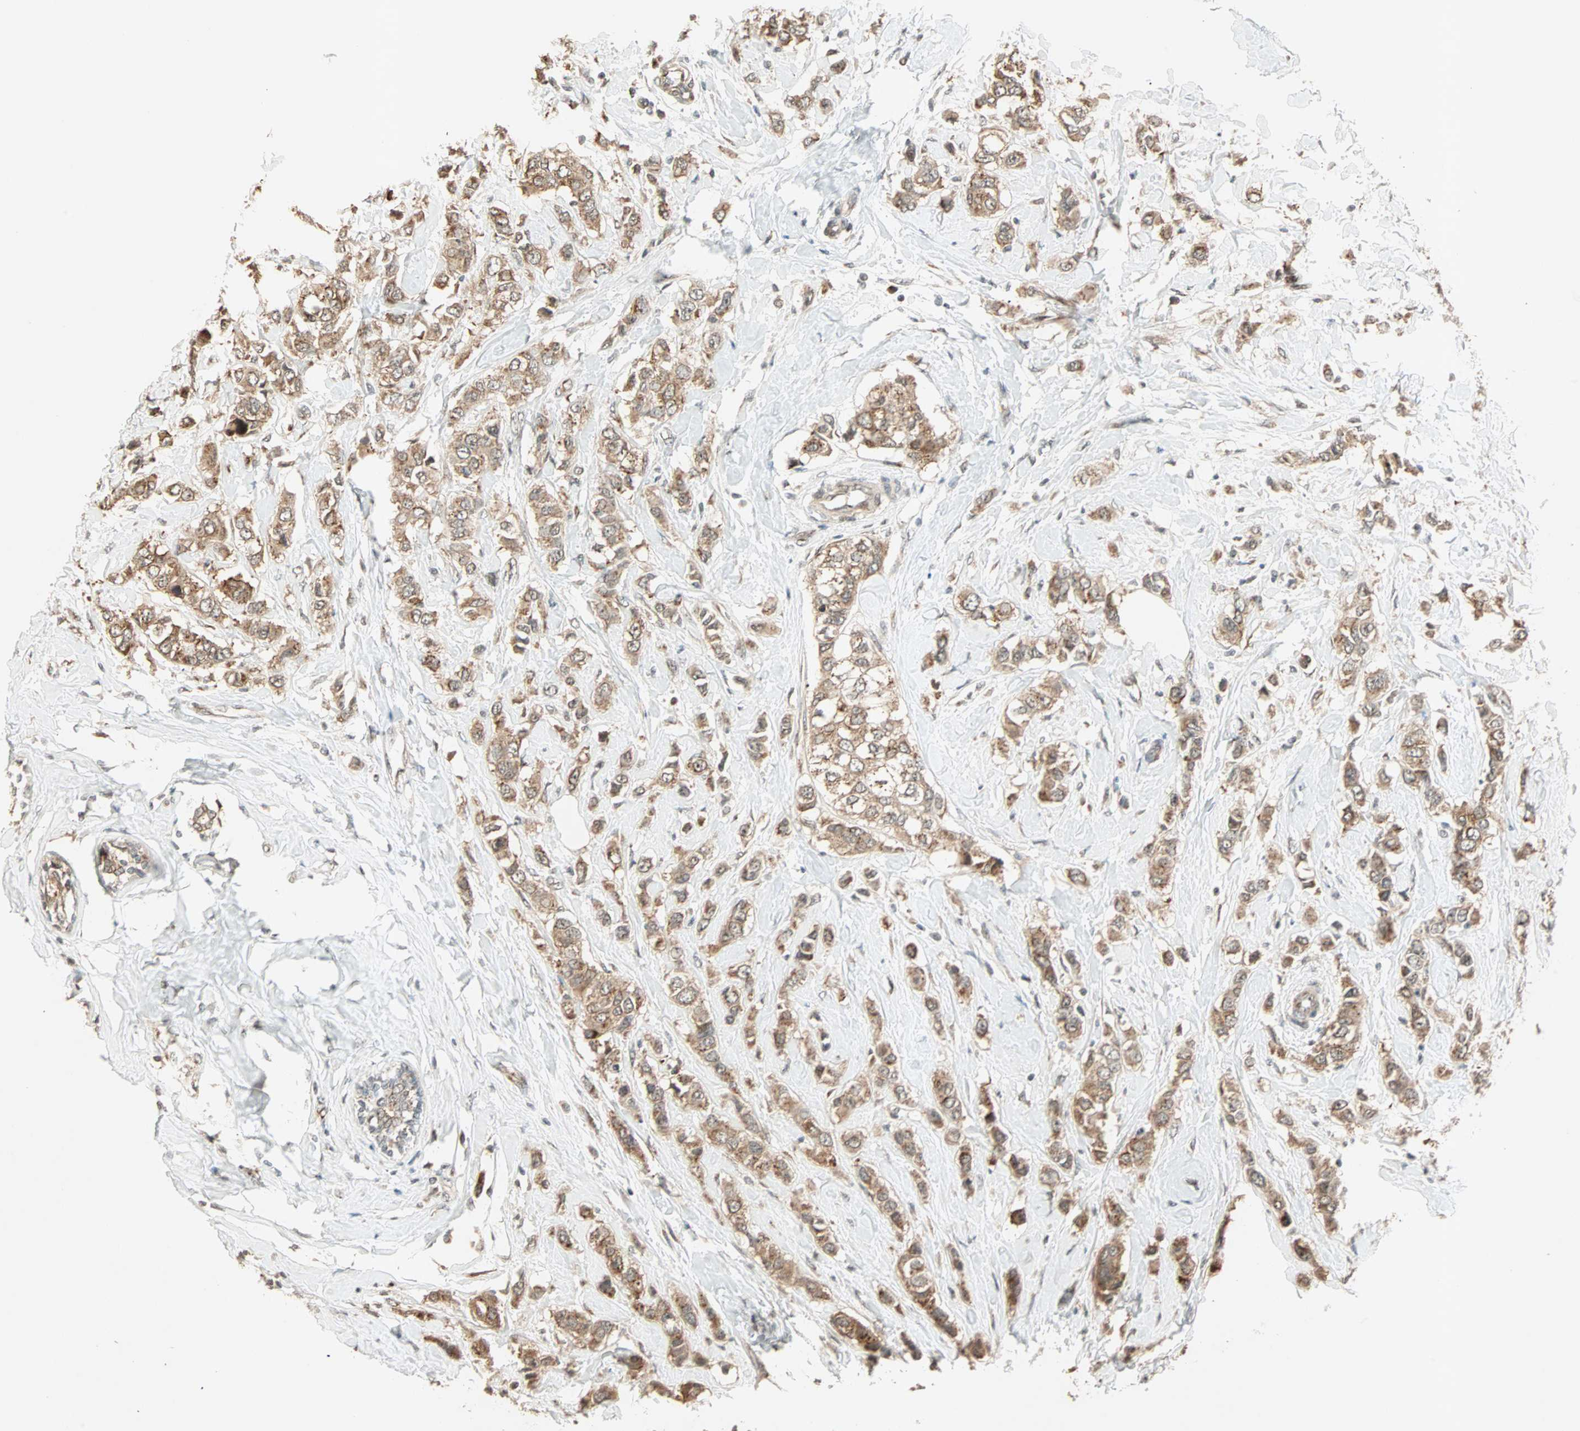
{"staining": {"intensity": "weak", "quantity": ">75%", "location": "cytoplasmic/membranous"}, "tissue": "breast cancer", "cell_type": "Tumor cells", "image_type": "cancer", "snomed": [{"axis": "morphology", "description": "Duct carcinoma"}, {"axis": "topography", "description": "Breast"}], "caption": "Brown immunohistochemical staining in human breast cancer (infiltrating ductal carcinoma) exhibits weak cytoplasmic/membranous expression in approximately >75% of tumor cells. (IHC, brightfield microscopy, high magnification).", "gene": "PRDM2", "patient": {"sex": "female", "age": 50}}